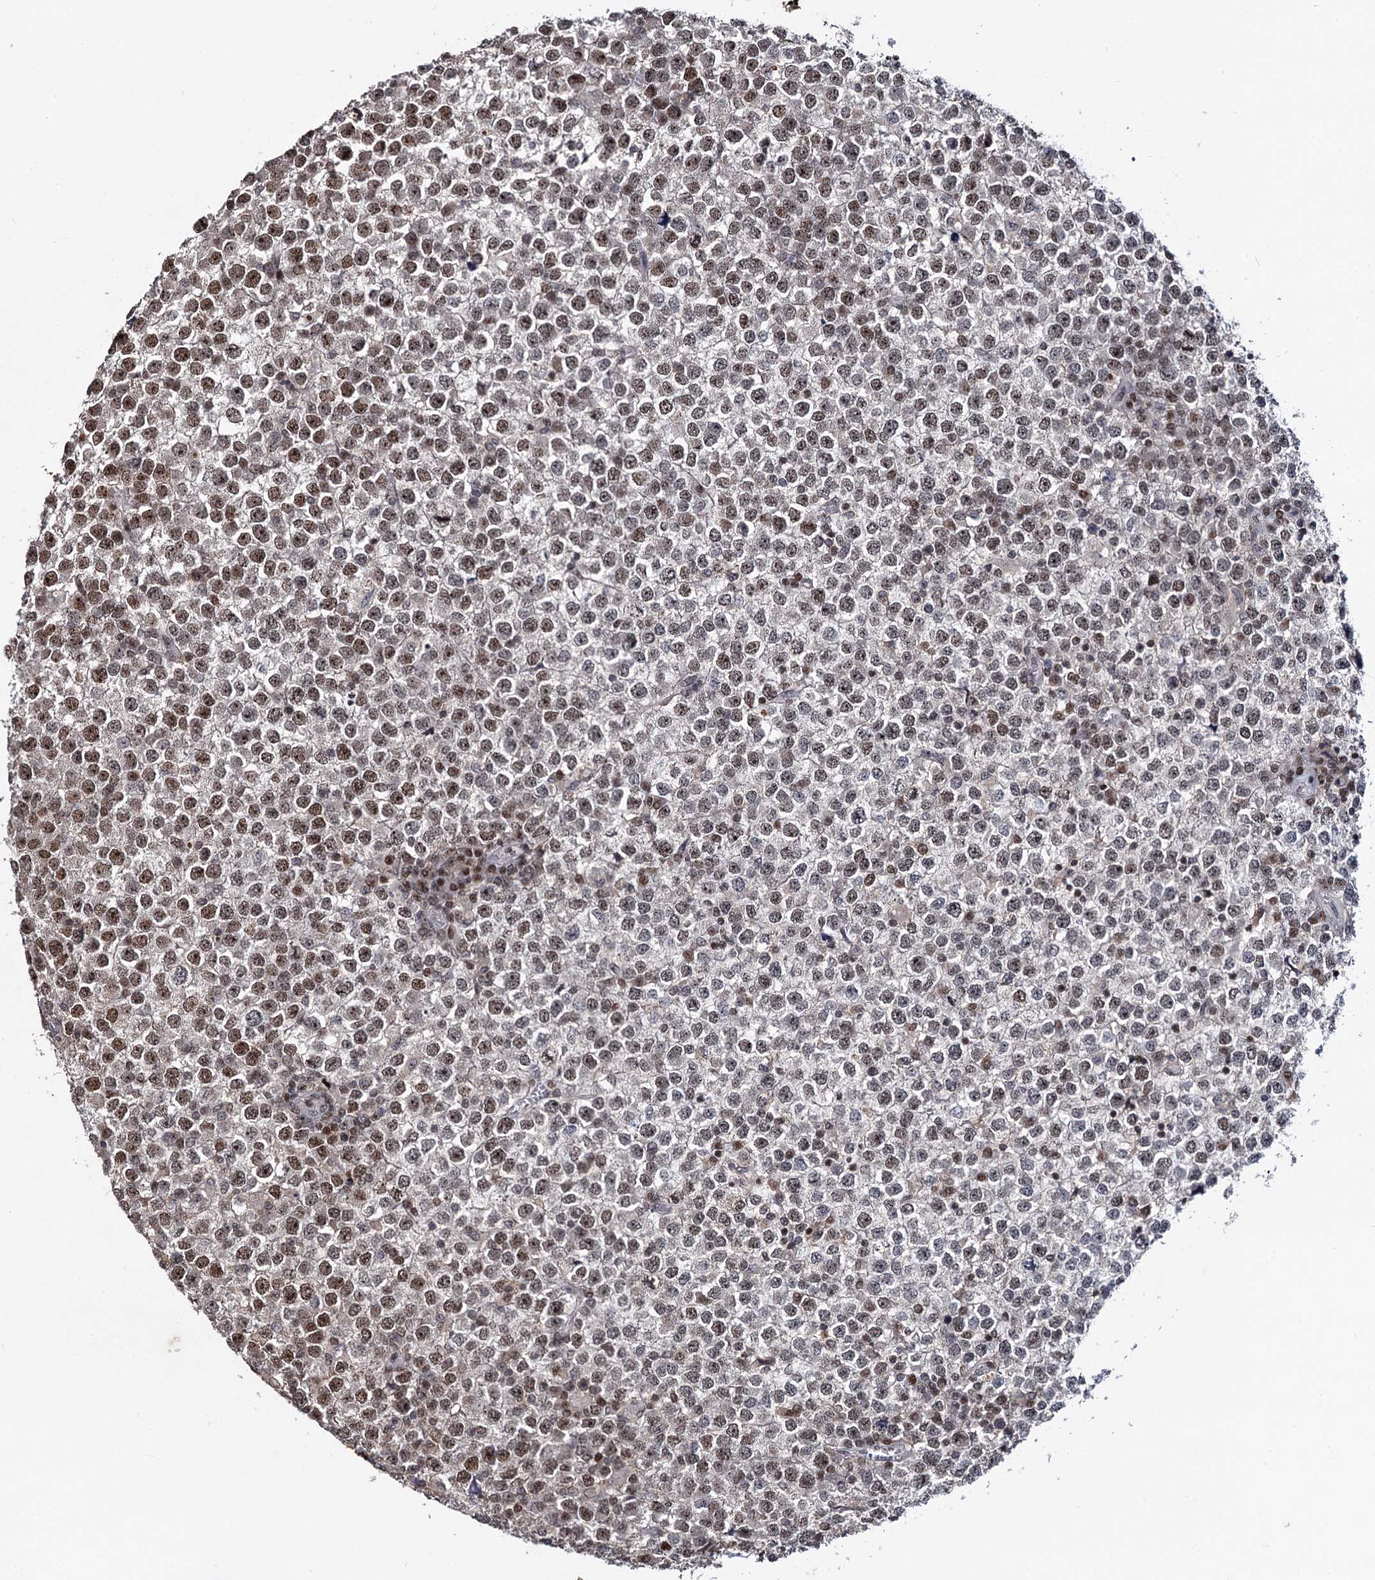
{"staining": {"intensity": "moderate", "quantity": ">75%", "location": "nuclear"}, "tissue": "testis cancer", "cell_type": "Tumor cells", "image_type": "cancer", "snomed": [{"axis": "morphology", "description": "Seminoma, NOS"}, {"axis": "topography", "description": "Testis"}], "caption": "A medium amount of moderate nuclear staining is identified in about >75% of tumor cells in testis seminoma tissue.", "gene": "SMCHD1", "patient": {"sex": "male", "age": 65}}